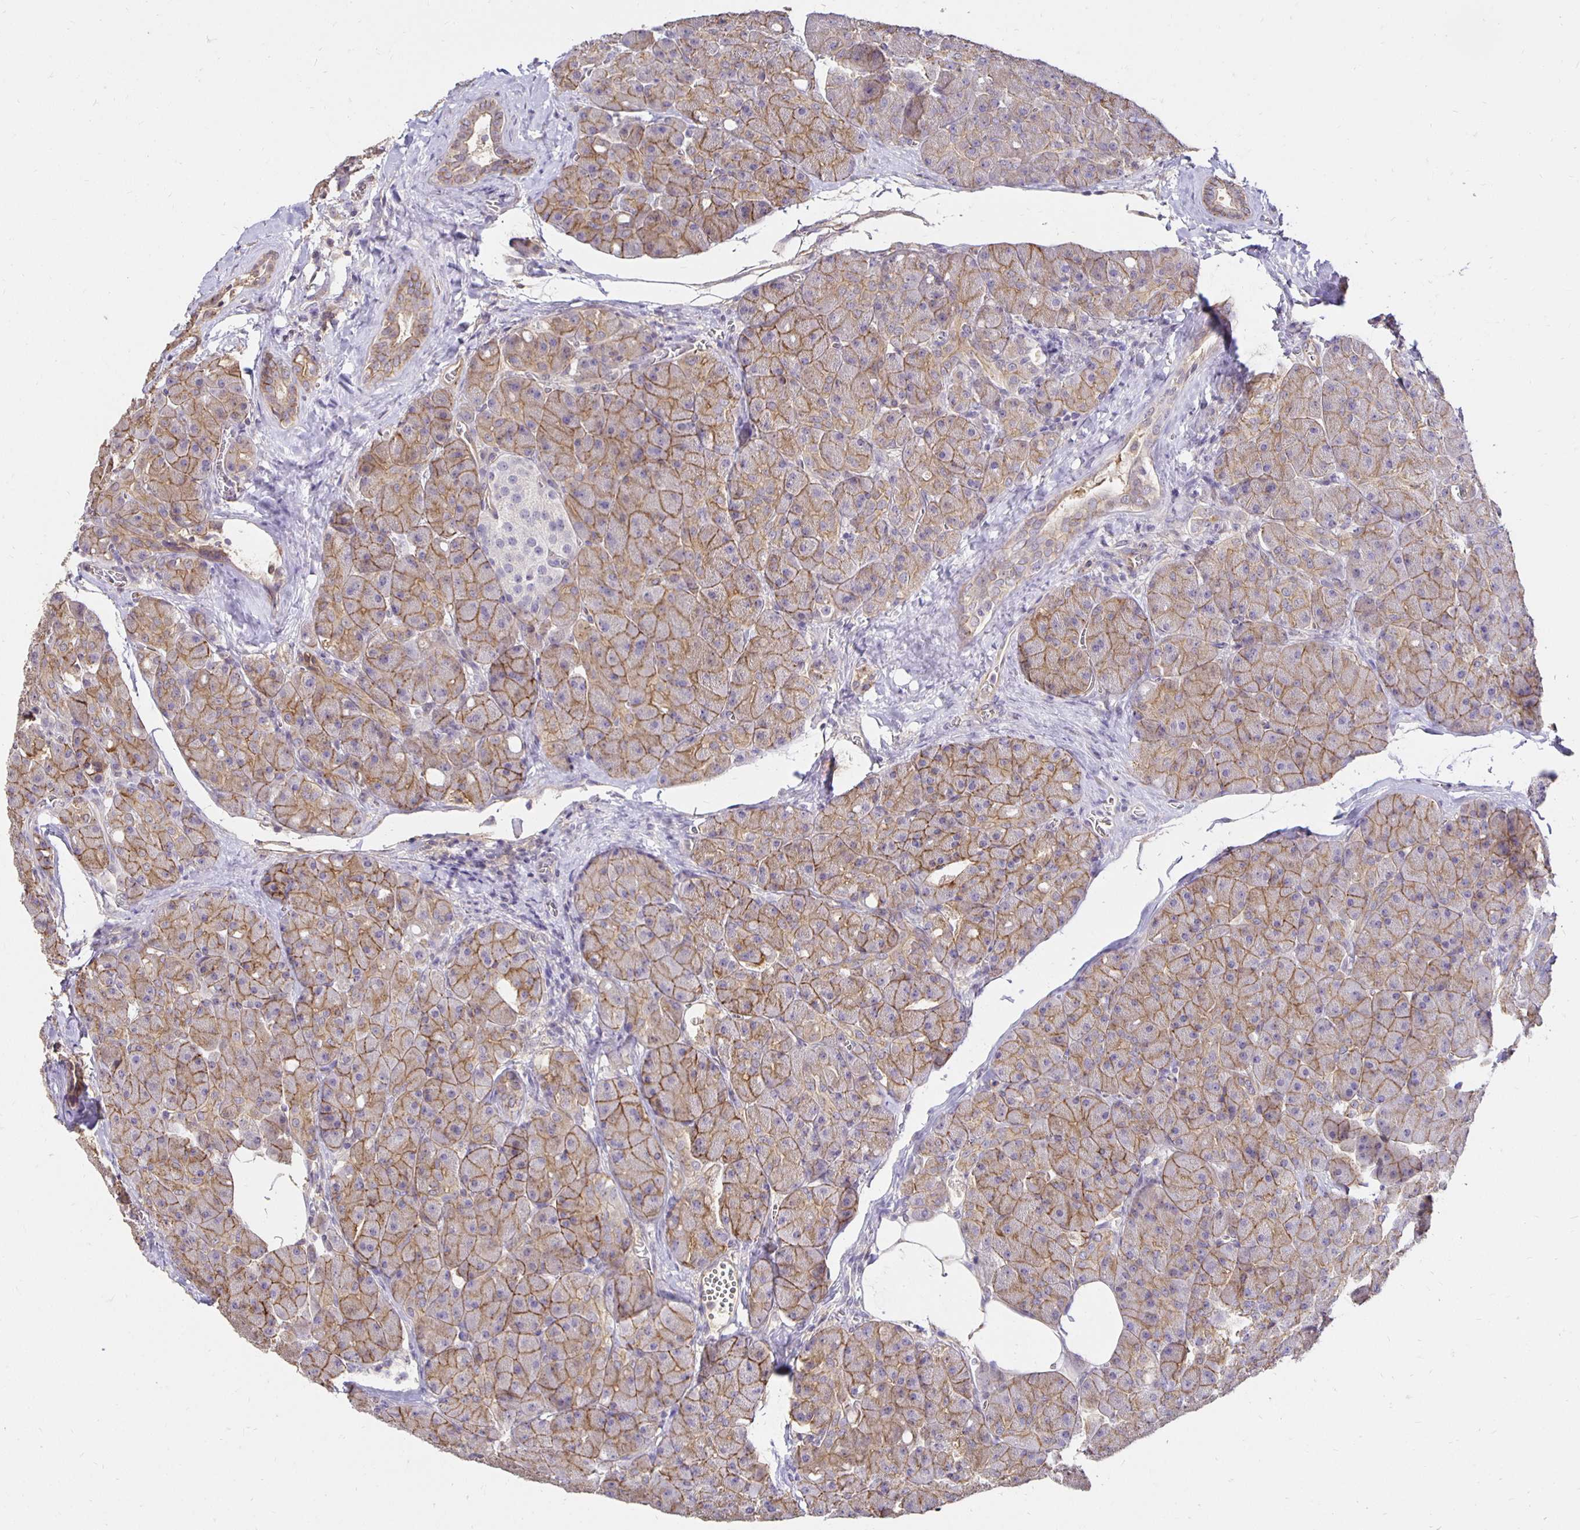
{"staining": {"intensity": "moderate", "quantity": "25%-75%", "location": "cytoplasmic/membranous"}, "tissue": "pancreas", "cell_type": "Exocrine glandular cells", "image_type": "normal", "snomed": [{"axis": "morphology", "description": "Normal tissue, NOS"}, {"axis": "topography", "description": "Pancreas"}], "caption": "The photomicrograph demonstrates immunohistochemical staining of benign pancreas. There is moderate cytoplasmic/membranous staining is seen in approximately 25%-75% of exocrine glandular cells.", "gene": "PNPLA3", "patient": {"sex": "male", "age": 55}}